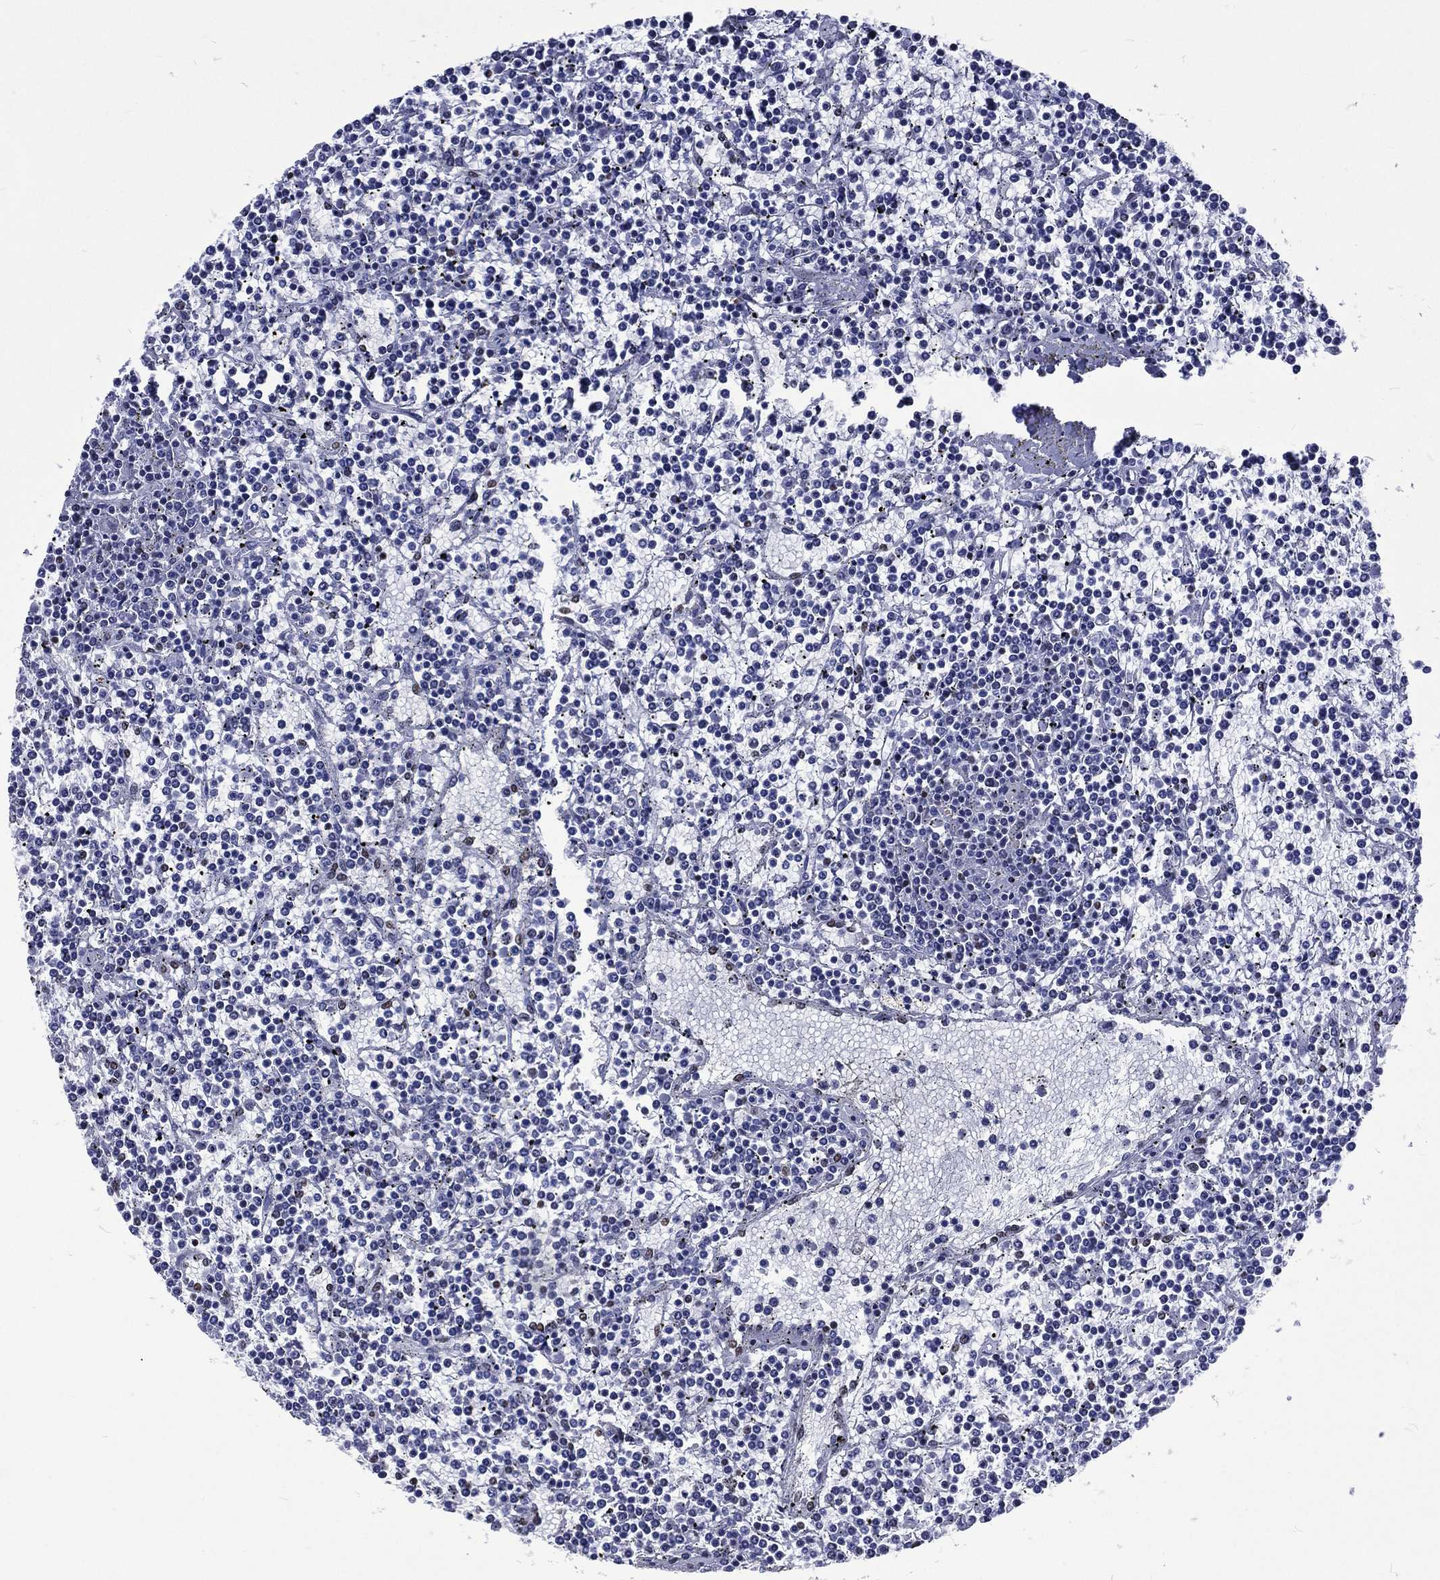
{"staining": {"intensity": "moderate", "quantity": "<25%", "location": "nuclear"}, "tissue": "lymphoma", "cell_type": "Tumor cells", "image_type": "cancer", "snomed": [{"axis": "morphology", "description": "Malignant lymphoma, non-Hodgkin's type, Low grade"}, {"axis": "topography", "description": "Spleen"}], "caption": "Protein analysis of lymphoma tissue demonstrates moderate nuclear expression in about <25% of tumor cells.", "gene": "RETREG2", "patient": {"sex": "female", "age": 19}}